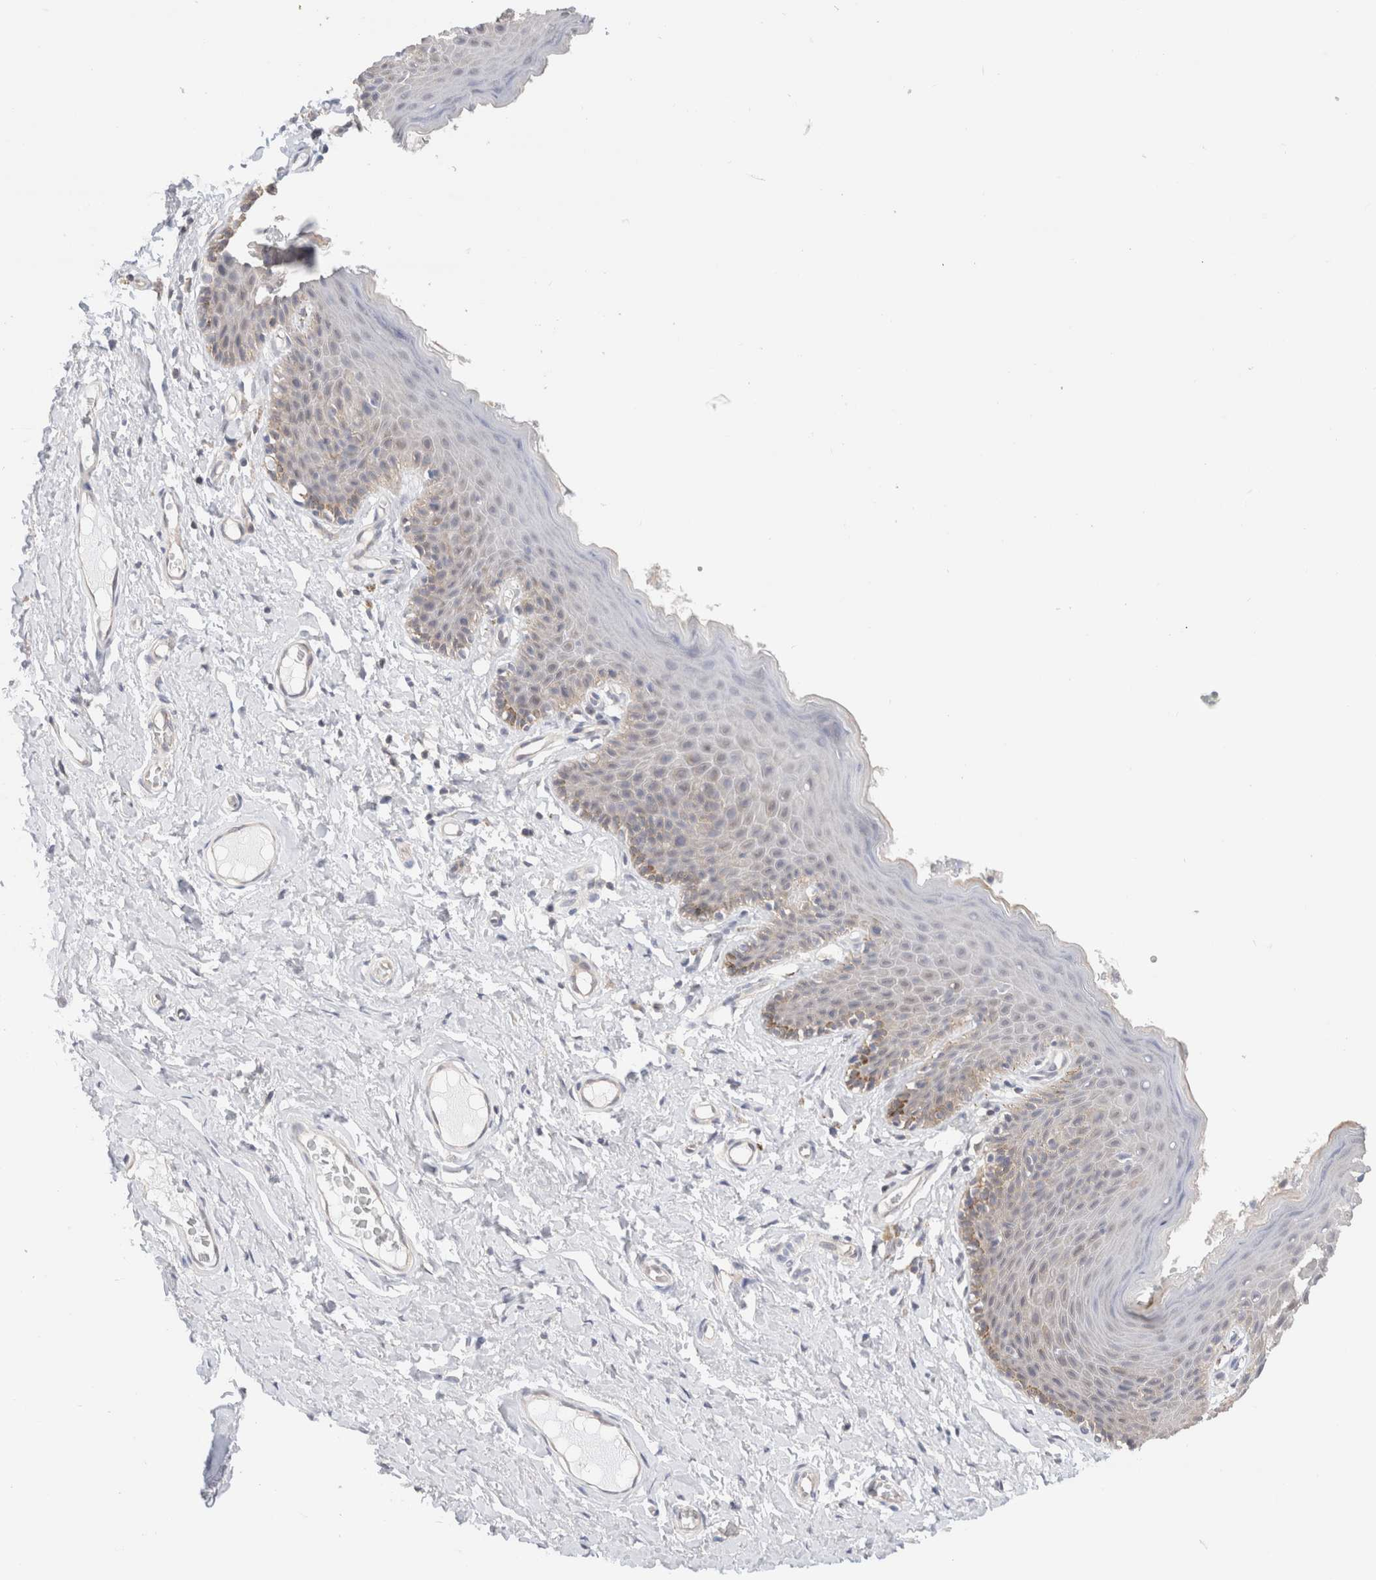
{"staining": {"intensity": "weak", "quantity": "25%-75%", "location": "cytoplasmic/membranous"}, "tissue": "skin", "cell_type": "Epidermal cells", "image_type": "normal", "snomed": [{"axis": "morphology", "description": "Normal tissue, NOS"}, {"axis": "topography", "description": "Vulva"}], "caption": "Immunohistochemistry (IHC) photomicrograph of unremarkable skin: skin stained using immunohistochemistry displays low levels of weak protein expression localized specifically in the cytoplasmic/membranous of epidermal cells, appearing as a cytoplasmic/membranous brown color.", "gene": "C17orf97", "patient": {"sex": "female", "age": 66}}